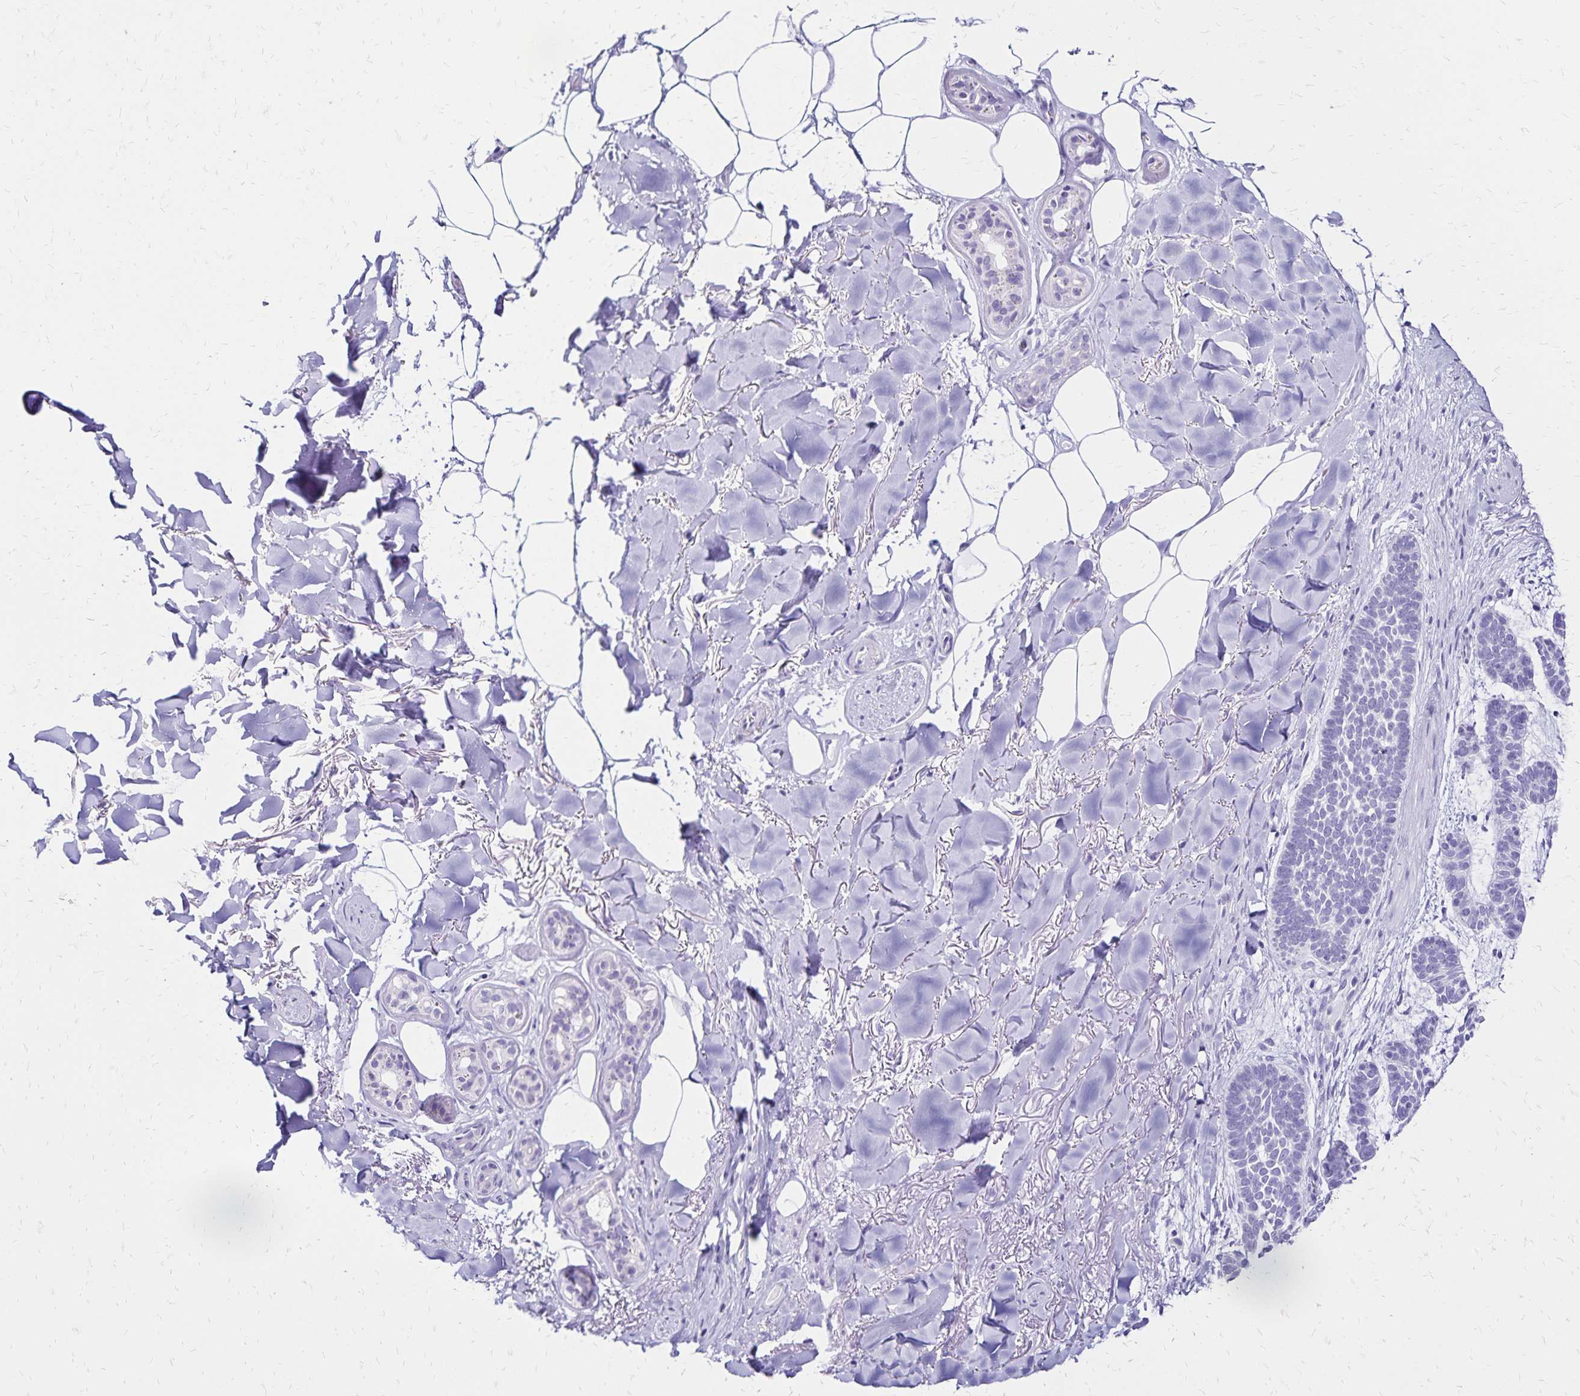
{"staining": {"intensity": "negative", "quantity": "none", "location": "none"}, "tissue": "skin cancer", "cell_type": "Tumor cells", "image_type": "cancer", "snomed": [{"axis": "morphology", "description": "Basal cell carcinoma"}, {"axis": "topography", "description": "Skin"}], "caption": "Immunohistochemical staining of skin cancer (basal cell carcinoma) shows no significant positivity in tumor cells.", "gene": "LIN28B", "patient": {"sex": "female", "age": 82}}